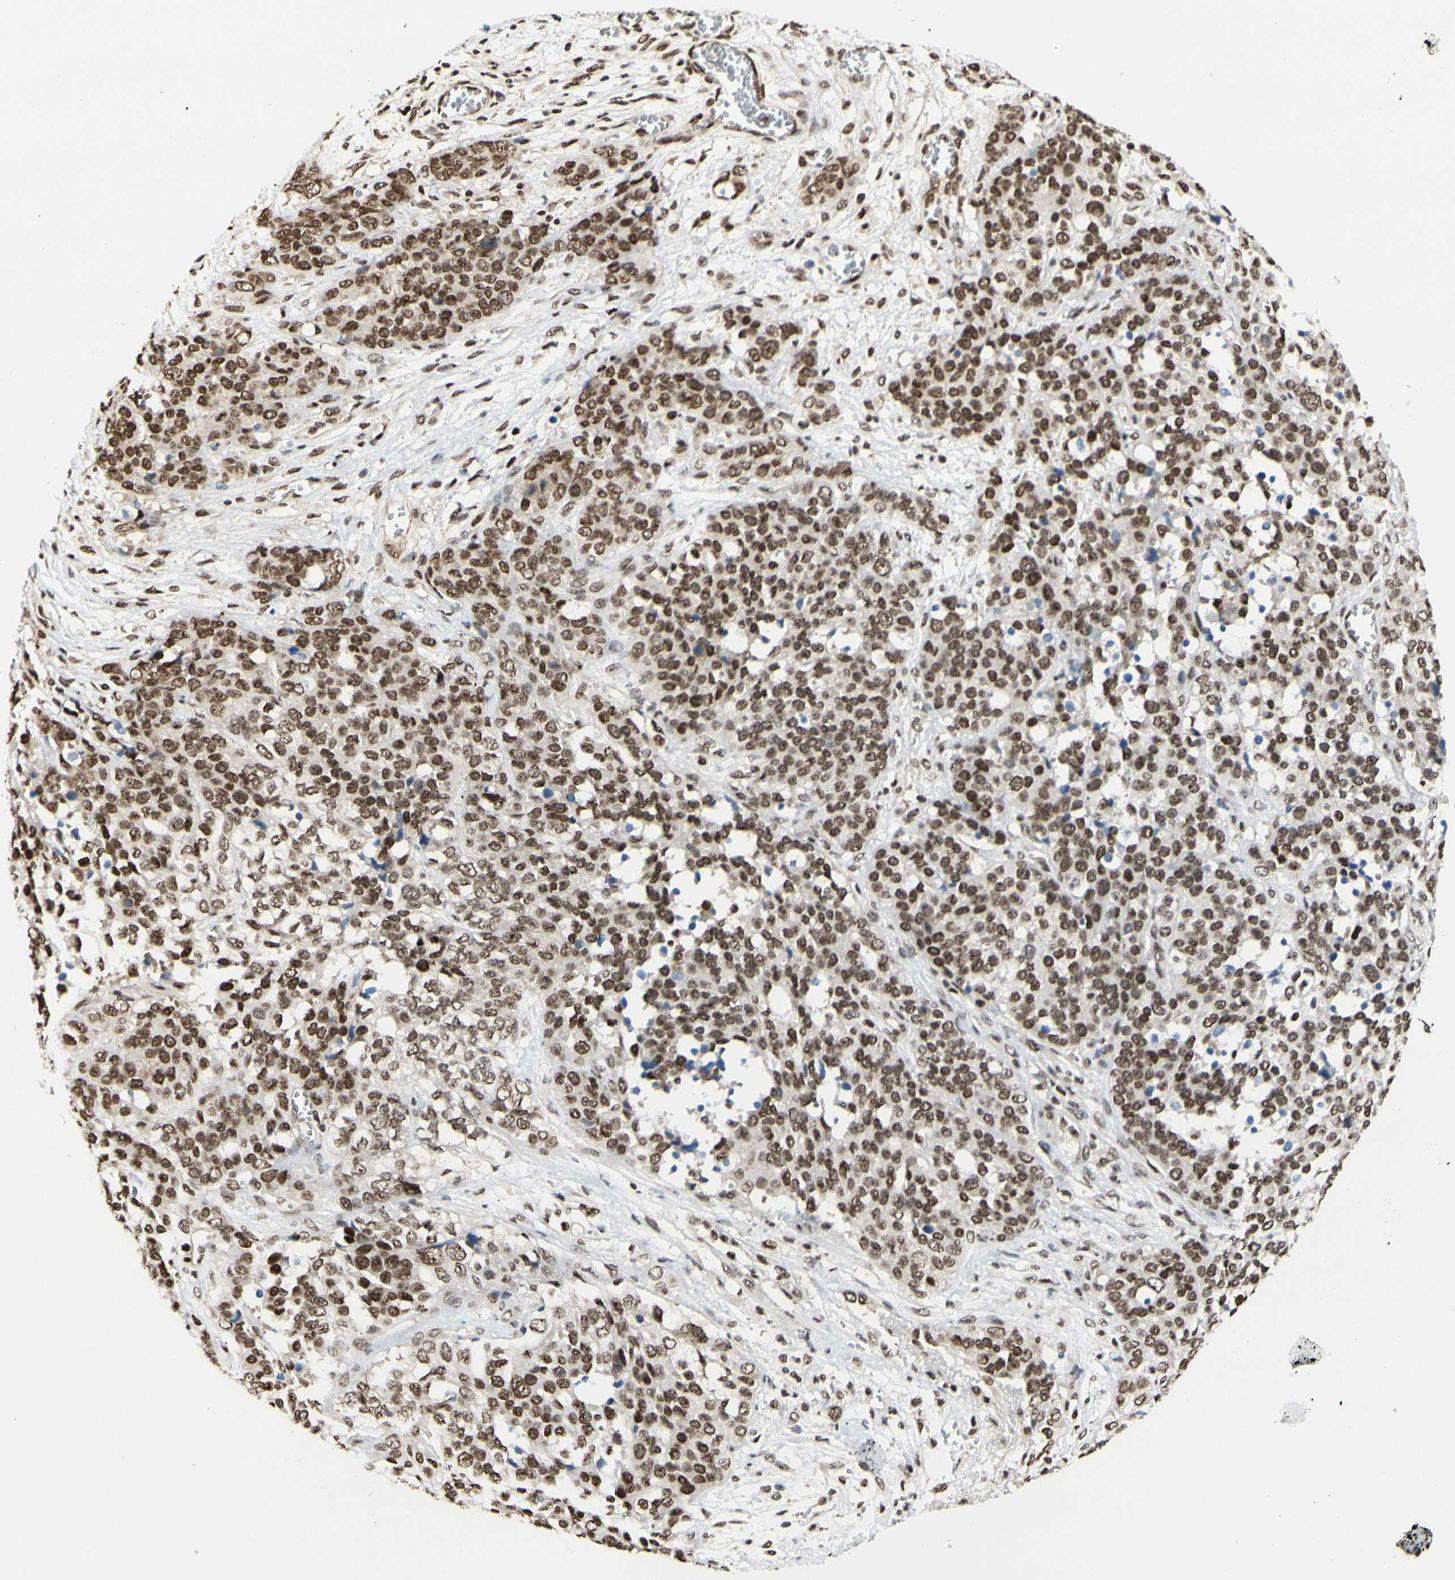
{"staining": {"intensity": "moderate", "quantity": ">75%", "location": "nuclear"}, "tissue": "ovarian cancer", "cell_type": "Tumor cells", "image_type": "cancer", "snomed": [{"axis": "morphology", "description": "Cystadenocarcinoma, serous, NOS"}, {"axis": "topography", "description": "Ovary"}], "caption": "Ovarian serous cystadenocarcinoma stained with a brown dye demonstrates moderate nuclear positive expression in about >75% of tumor cells.", "gene": "SUFU", "patient": {"sex": "female", "age": 44}}